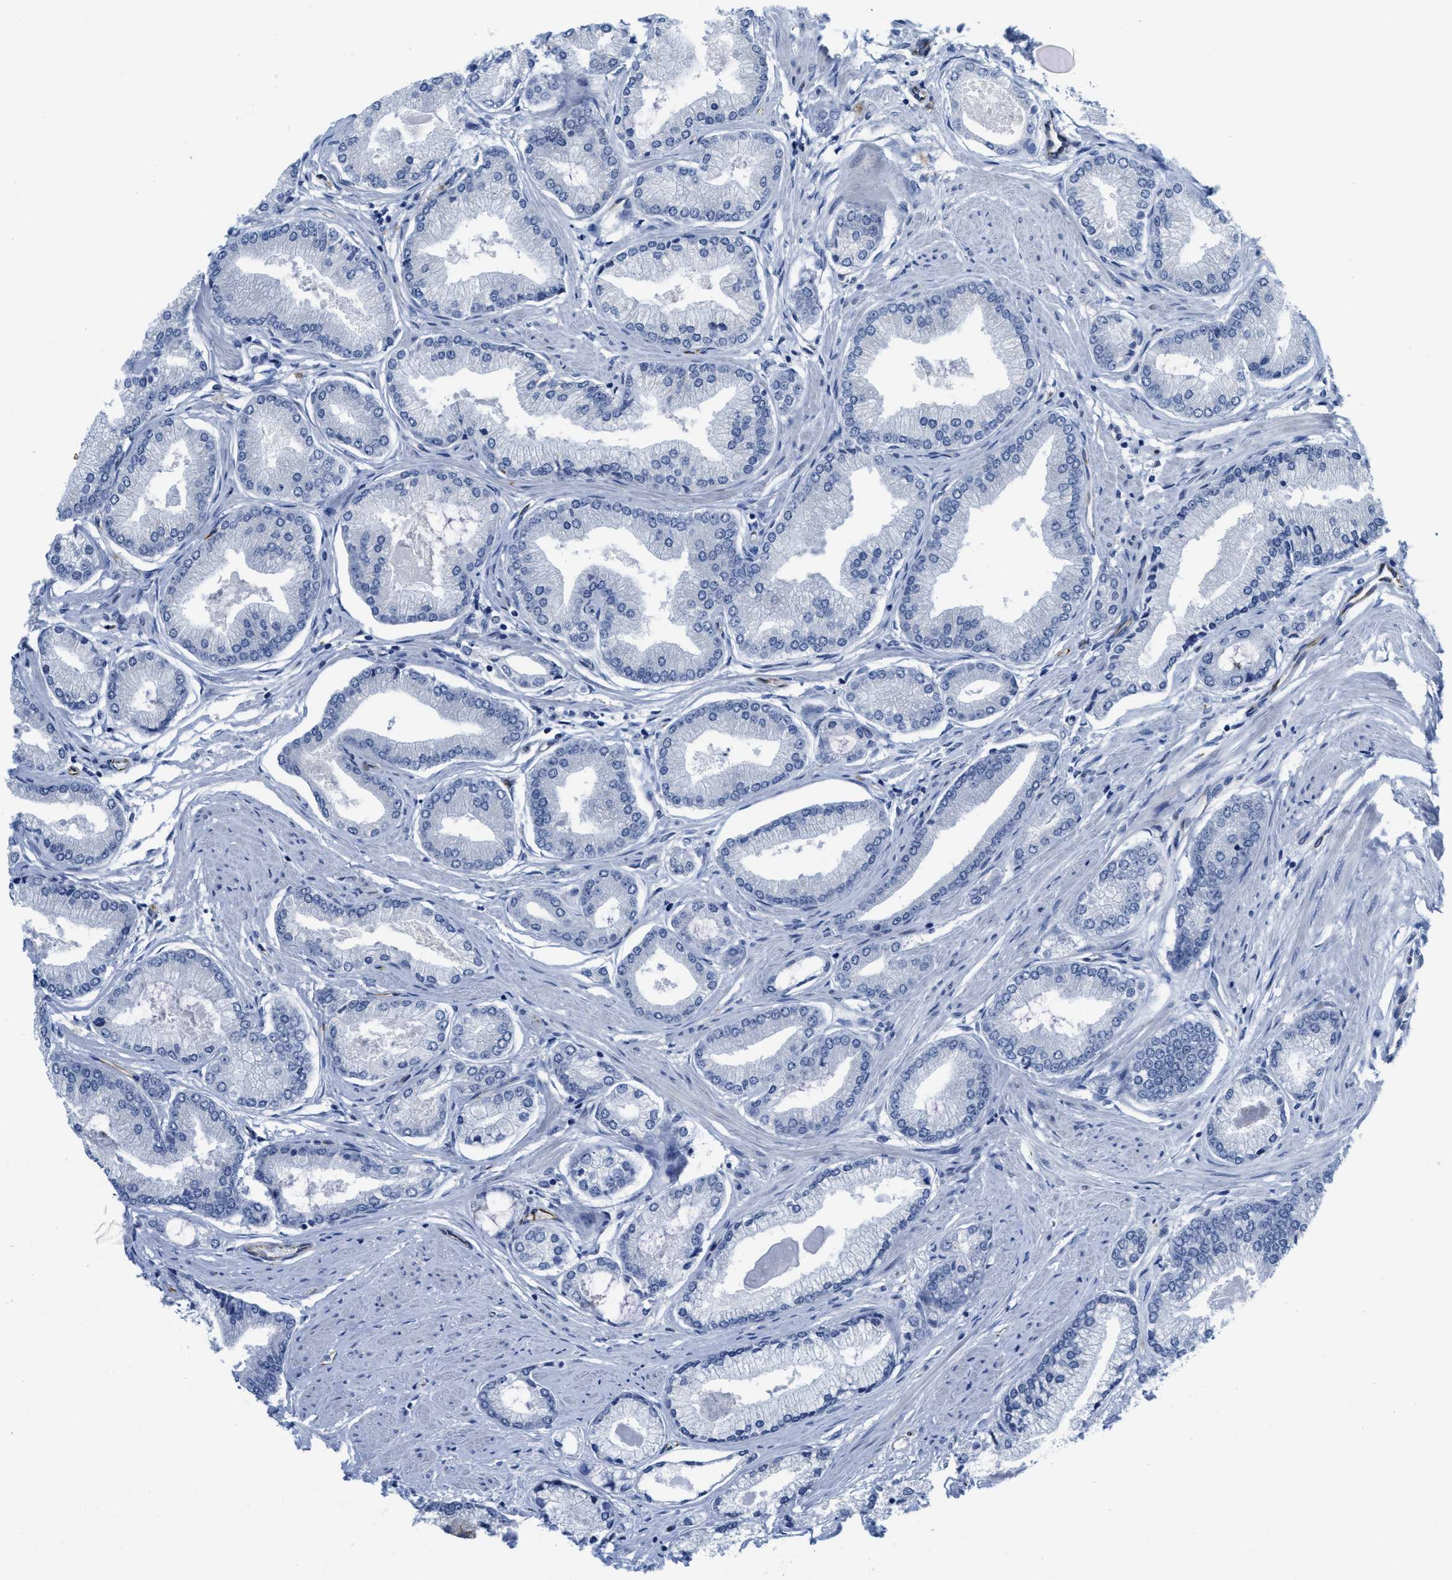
{"staining": {"intensity": "negative", "quantity": "none", "location": "none"}, "tissue": "prostate cancer", "cell_type": "Tumor cells", "image_type": "cancer", "snomed": [{"axis": "morphology", "description": "Adenocarcinoma, High grade"}, {"axis": "topography", "description": "Prostate"}], "caption": "Immunohistochemistry (IHC) photomicrograph of neoplastic tissue: prostate adenocarcinoma (high-grade) stained with DAB shows no significant protein staining in tumor cells. (DAB immunohistochemistry (IHC), high magnification).", "gene": "LRRC8B", "patient": {"sex": "male", "age": 61}}